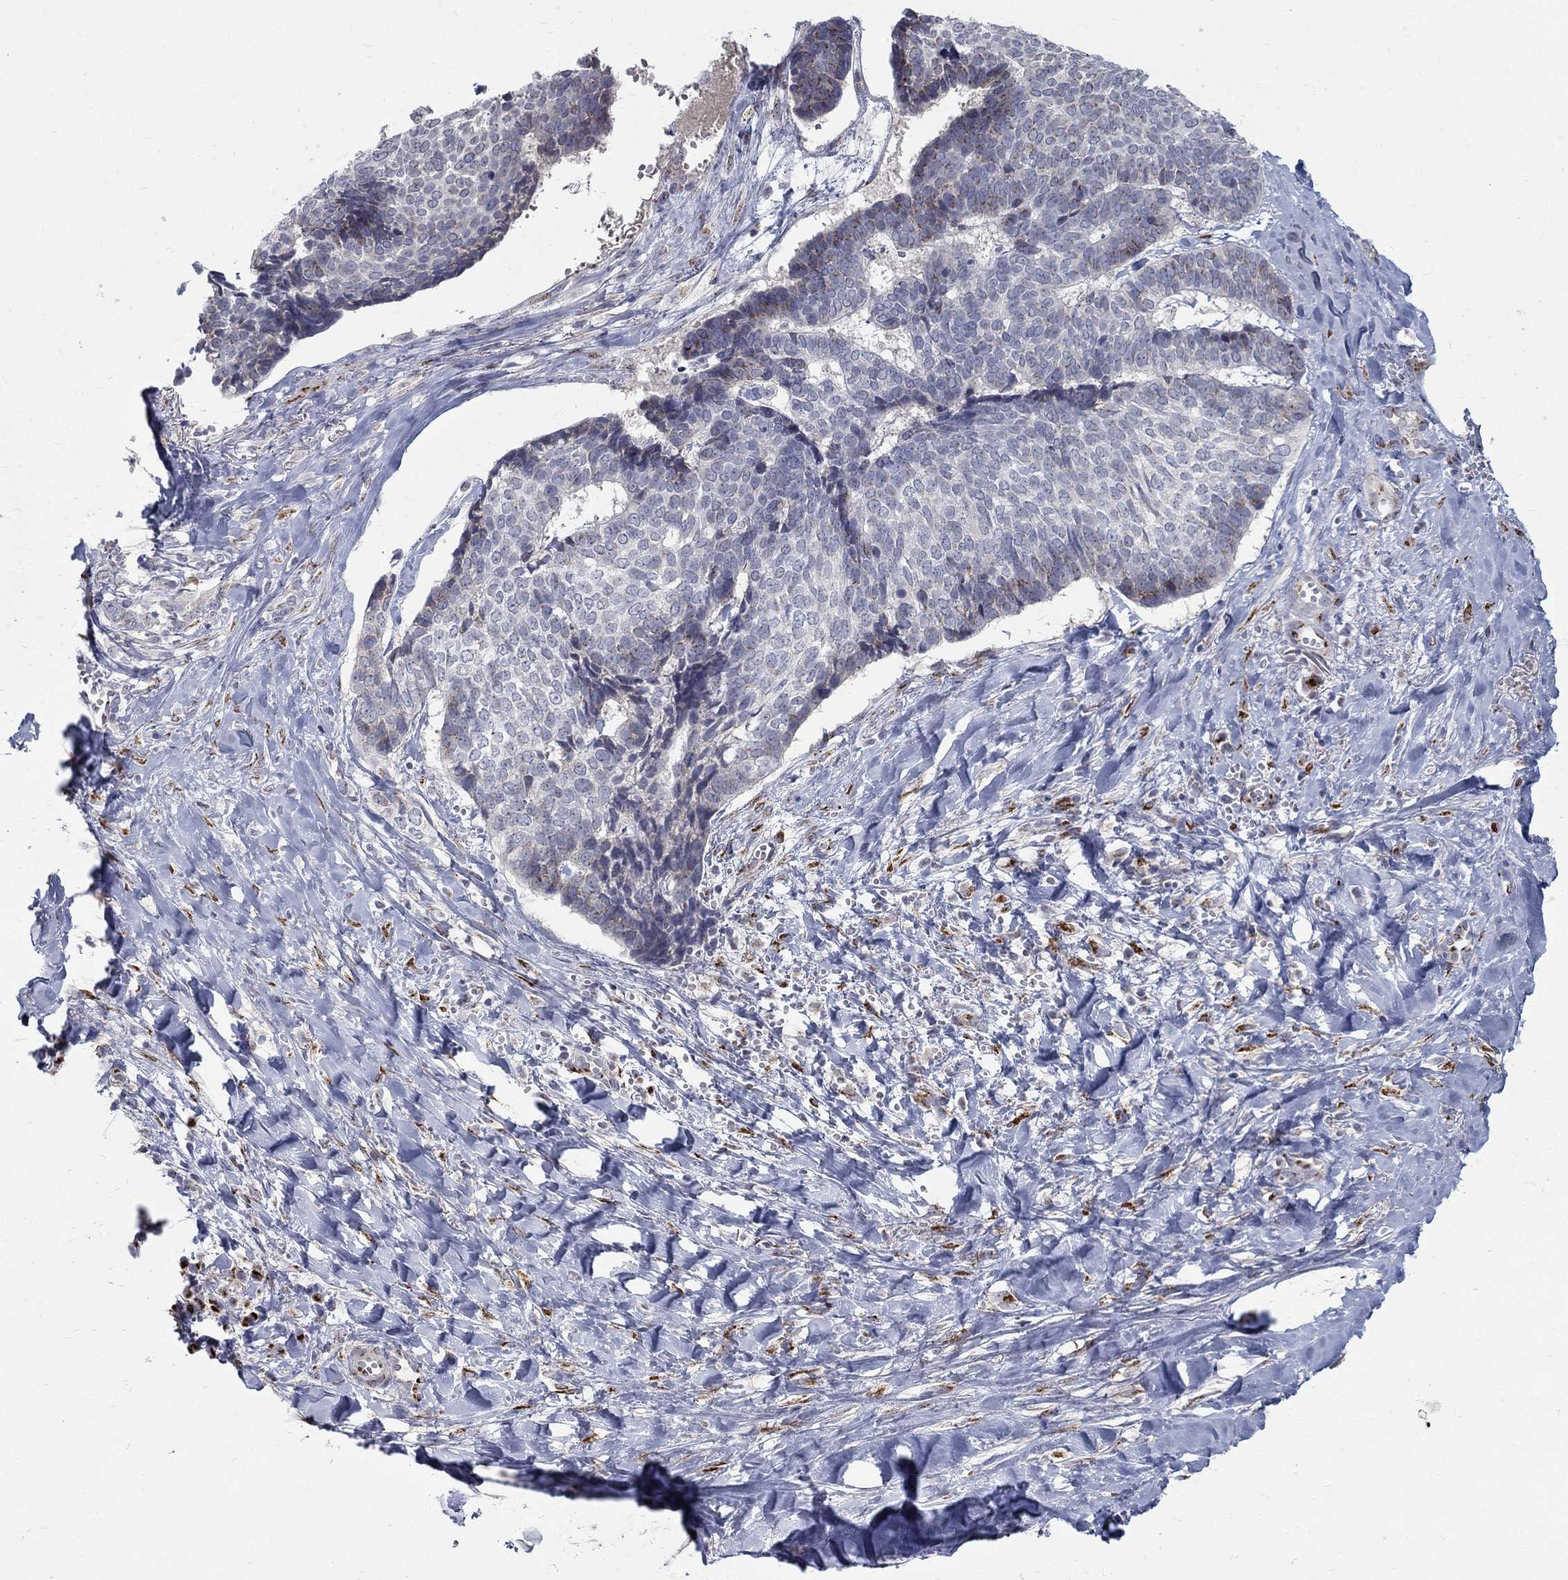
{"staining": {"intensity": "negative", "quantity": "none", "location": "none"}, "tissue": "skin cancer", "cell_type": "Tumor cells", "image_type": "cancer", "snomed": [{"axis": "morphology", "description": "Basal cell carcinoma"}, {"axis": "topography", "description": "Skin"}], "caption": "Immunohistochemistry image of neoplastic tissue: skin cancer (basal cell carcinoma) stained with DAB (3,3'-diaminobenzidine) displays no significant protein expression in tumor cells.", "gene": "PANK3", "patient": {"sex": "male", "age": 86}}